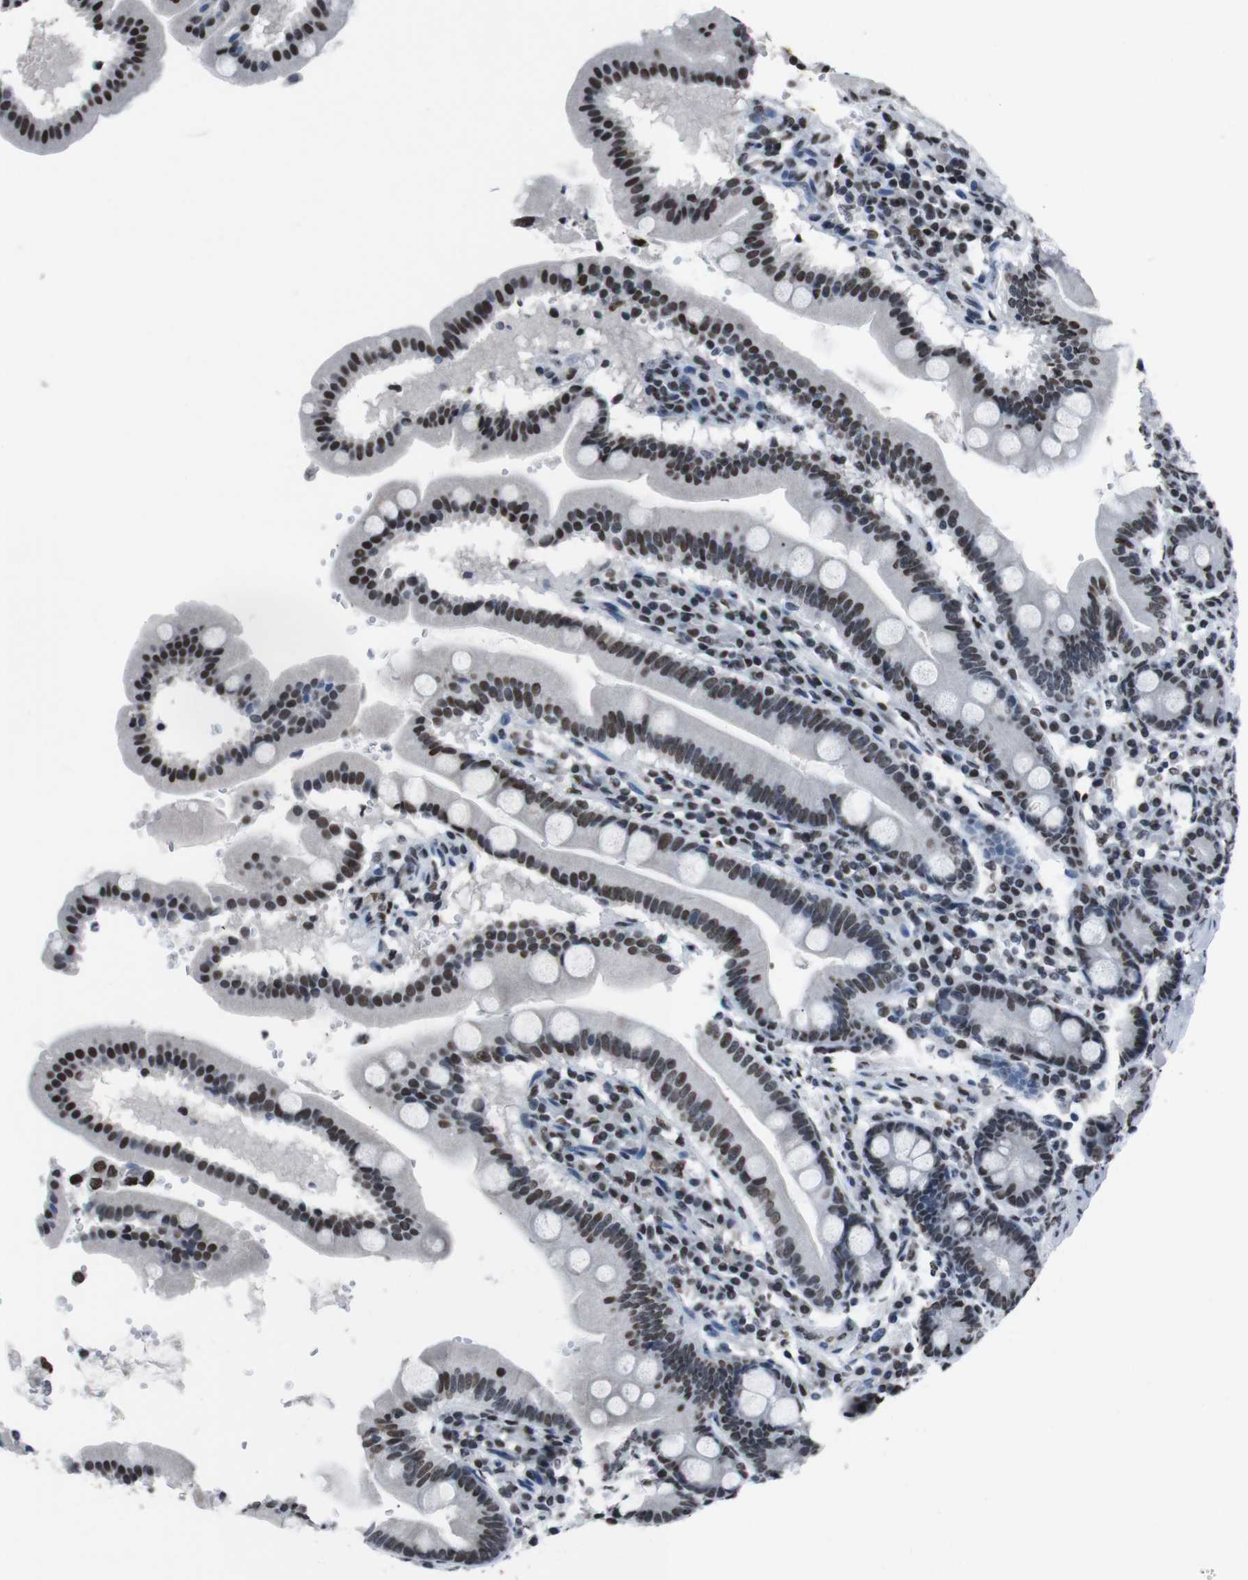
{"staining": {"intensity": "strong", "quantity": ">75%", "location": "nuclear"}, "tissue": "duodenum", "cell_type": "Glandular cells", "image_type": "normal", "snomed": [{"axis": "morphology", "description": "Normal tissue, NOS"}, {"axis": "topography", "description": "Duodenum"}], "caption": "The histopathology image exhibits immunohistochemical staining of normal duodenum. There is strong nuclear positivity is seen in approximately >75% of glandular cells.", "gene": "PIP4P2", "patient": {"sex": "male", "age": 50}}